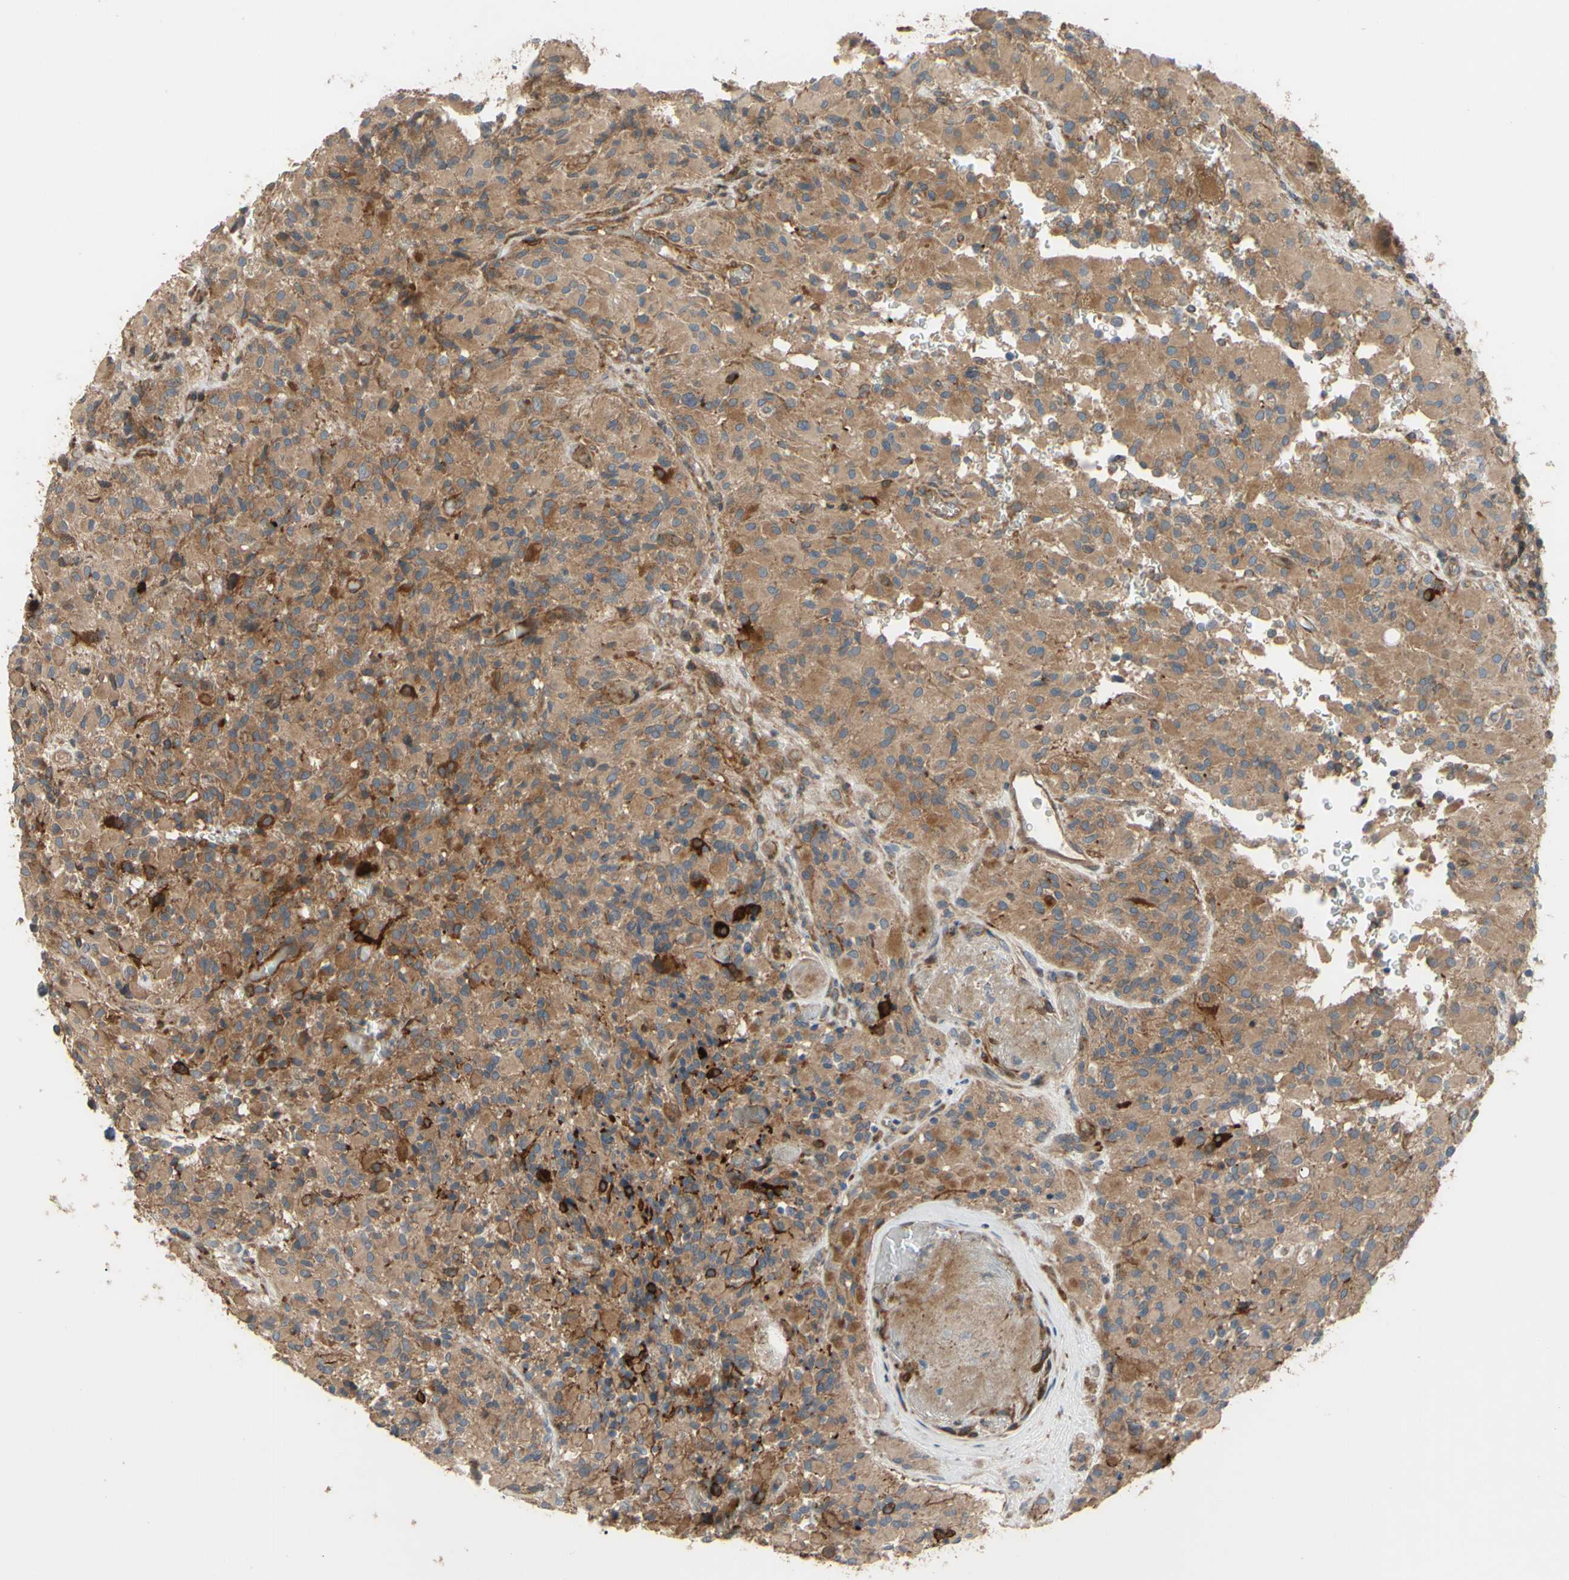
{"staining": {"intensity": "strong", "quantity": "<25%", "location": "cytoplasmic/membranous"}, "tissue": "glioma", "cell_type": "Tumor cells", "image_type": "cancer", "snomed": [{"axis": "morphology", "description": "Glioma, malignant, High grade"}, {"axis": "topography", "description": "Brain"}], "caption": "Immunohistochemistry (DAB (3,3'-diaminobenzidine)) staining of high-grade glioma (malignant) shows strong cytoplasmic/membranous protein staining in about <25% of tumor cells.", "gene": "SPTLC1", "patient": {"sex": "male", "age": 71}}